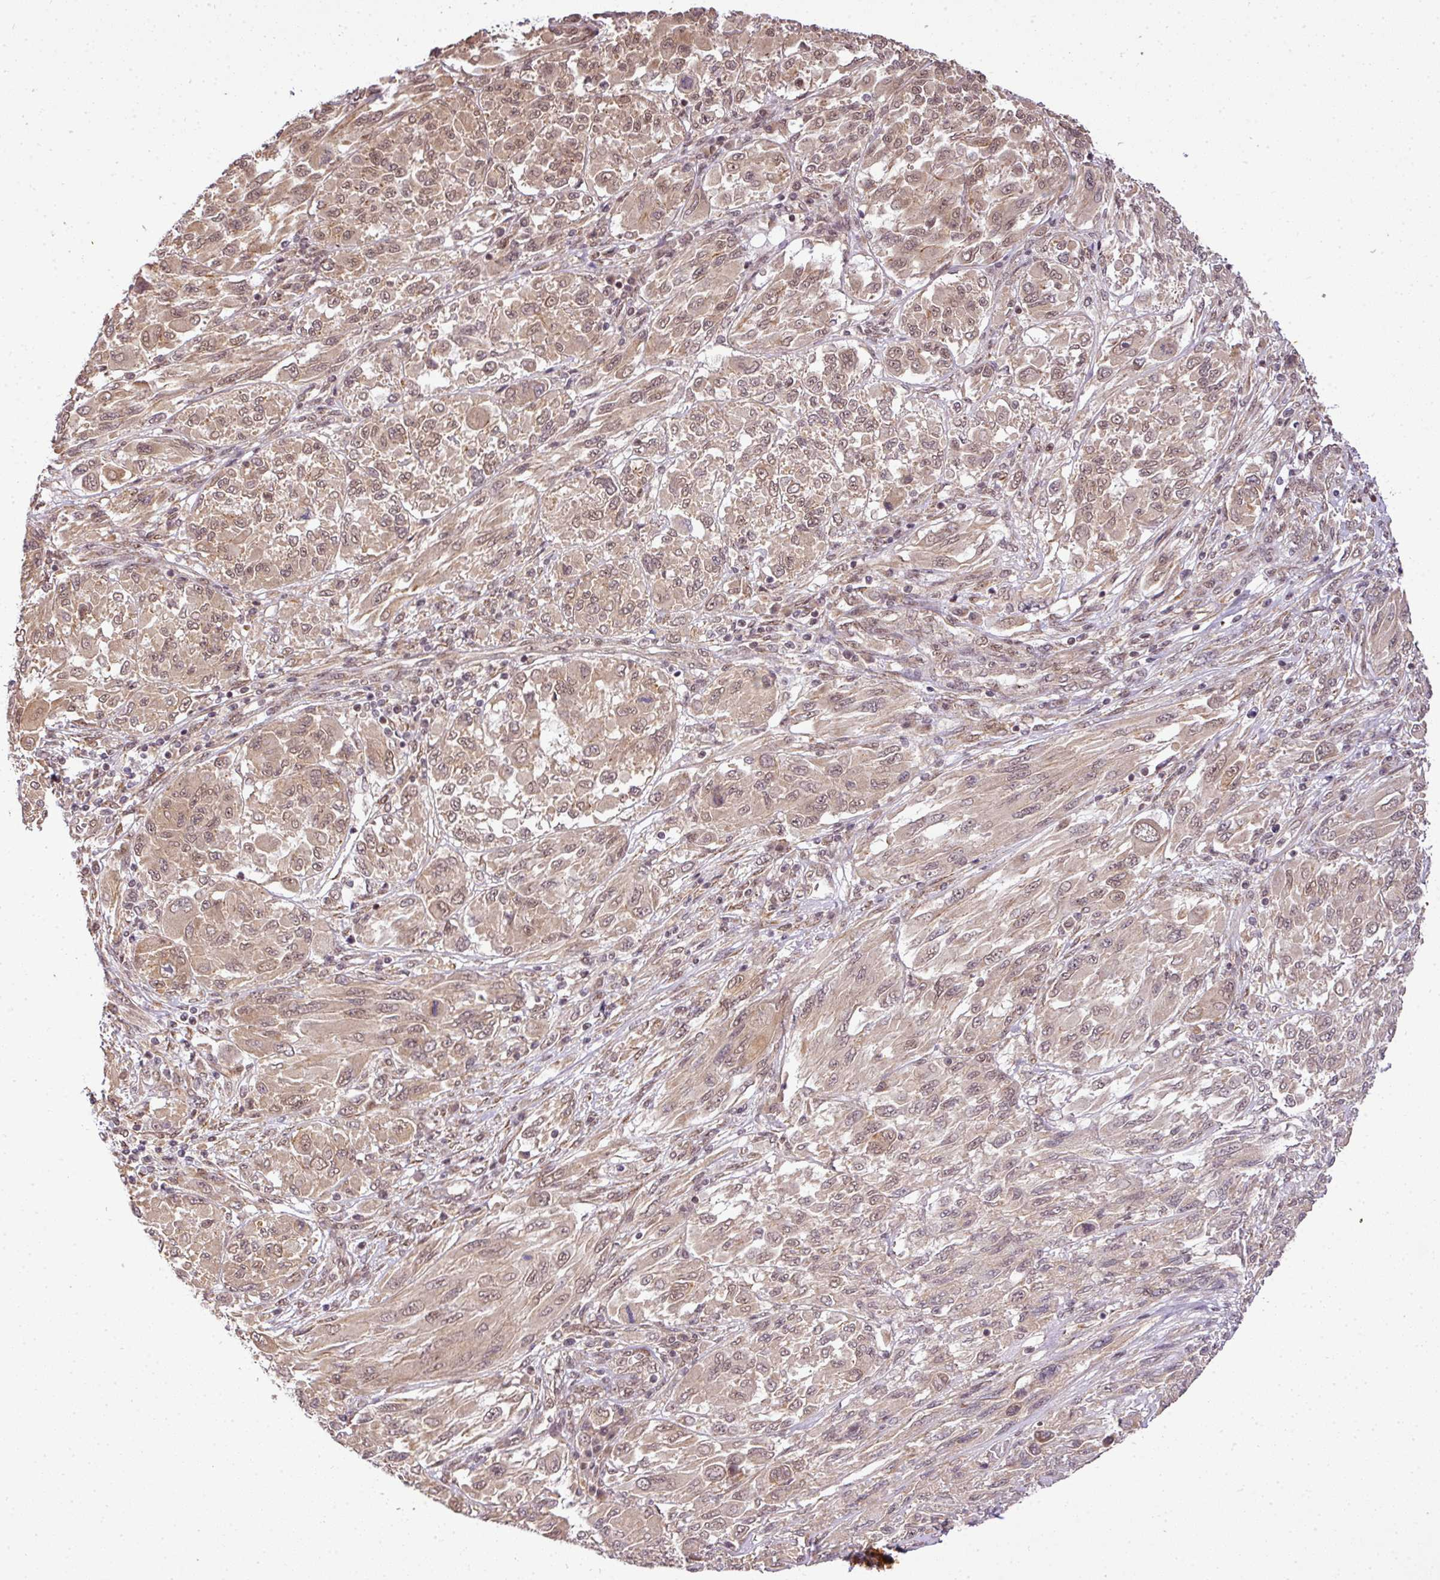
{"staining": {"intensity": "moderate", "quantity": ">75%", "location": "cytoplasmic/membranous,nuclear"}, "tissue": "melanoma", "cell_type": "Tumor cells", "image_type": "cancer", "snomed": [{"axis": "morphology", "description": "Malignant melanoma, NOS"}, {"axis": "topography", "description": "Skin"}], "caption": "Approximately >75% of tumor cells in melanoma show moderate cytoplasmic/membranous and nuclear protein expression as visualized by brown immunohistochemical staining.", "gene": "C1orf226", "patient": {"sex": "female", "age": 91}}